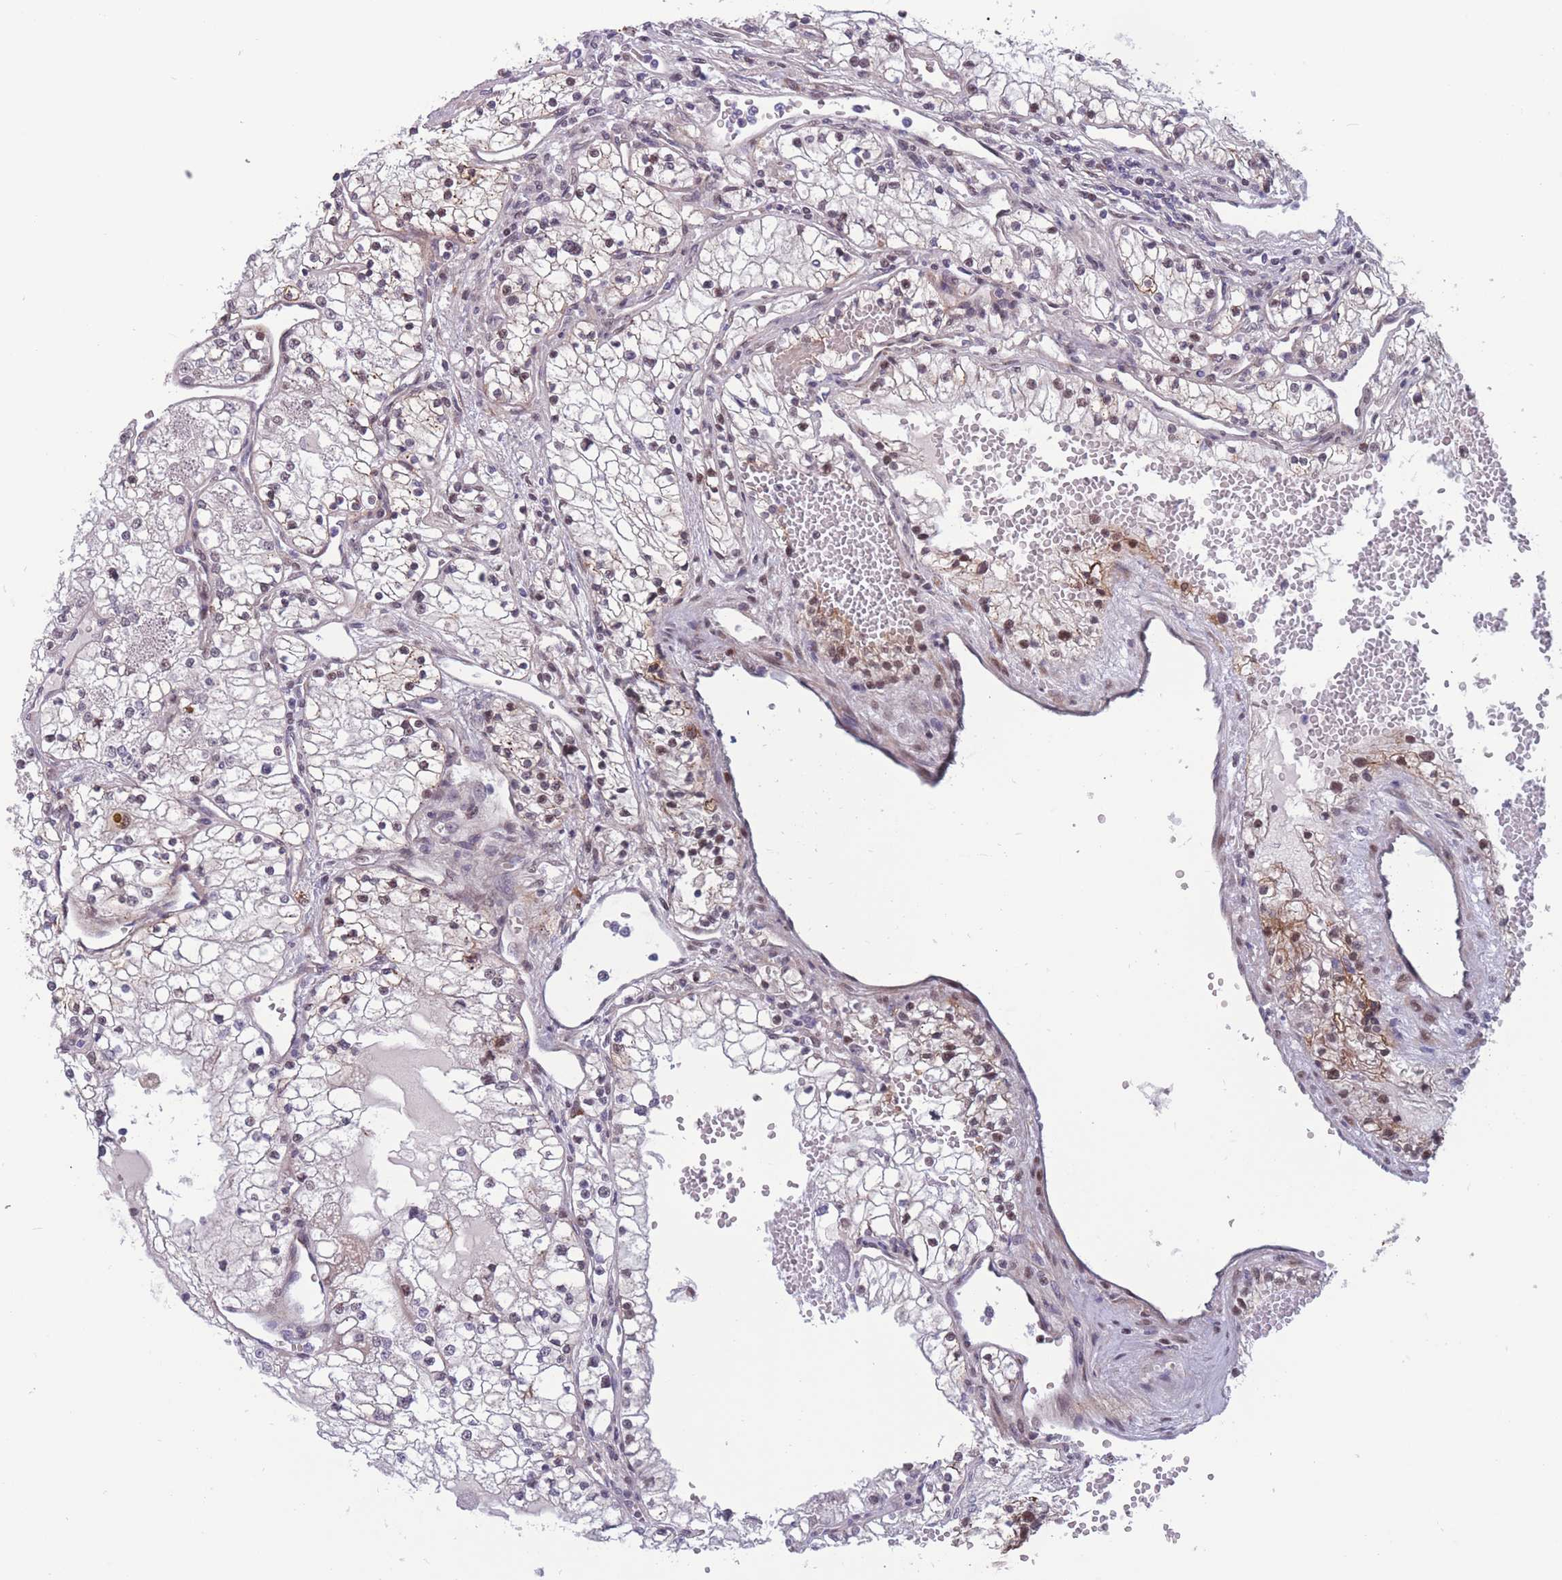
{"staining": {"intensity": "negative", "quantity": "none", "location": "none"}, "tissue": "renal cancer", "cell_type": "Tumor cells", "image_type": "cancer", "snomed": [{"axis": "morphology", "description": "Normal tissue, NOS"}, {"axis": "morphology", "description": "Adenocarcinoma, NOS"}, {"axis": "topography", "description": "Kidney"}], "caption": "DAB (3,3'-diaminobenzidine) immunohistochemical staining of human adenocarcinoma (renal) reveals no significant positivity in tumor cells.", "gene": "BCL9L", "patient": {"sex": "male", "age": 68}}